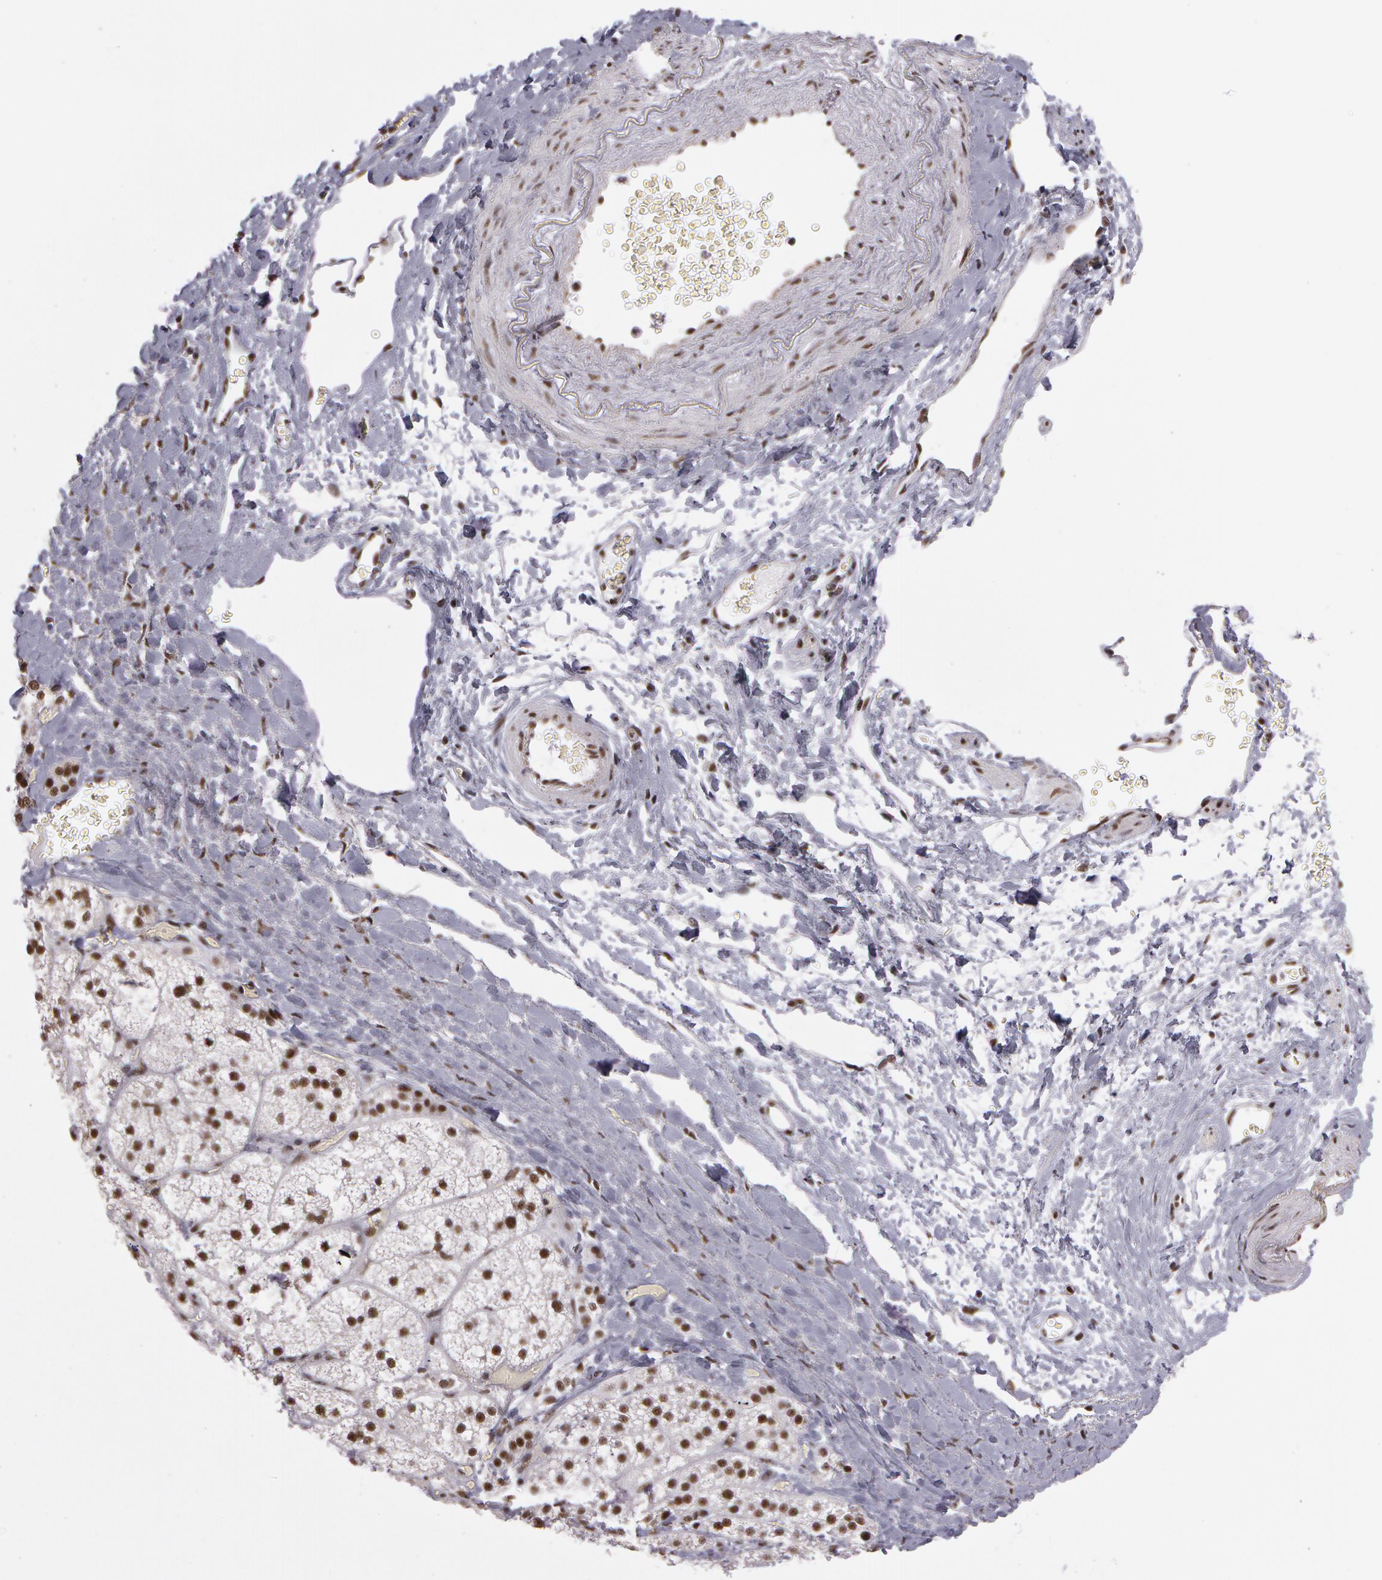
{"staining": {"intensity": "strong", "quantity": ">75%", "location": "nuclear"}, "tissue": "adrenal gland", "cell_type": "Glandular cells", "image_type": "normal", "snomed": [{"axis": "morphology", "description": "Normal tissue, NOS"}, {"axis": "topography", "description": "Adrenal gland"}], "caption": "Immunohistochemistry image of normal adrenal gland: adrenal gland stained using immunohistochemistry shows high levels of strong protein expression localized specifically in the nuclear of glandular cells, appearing as a nuclear brown color.", "gene": "PNN", "patient": {"sex": "female", "age": 60}}